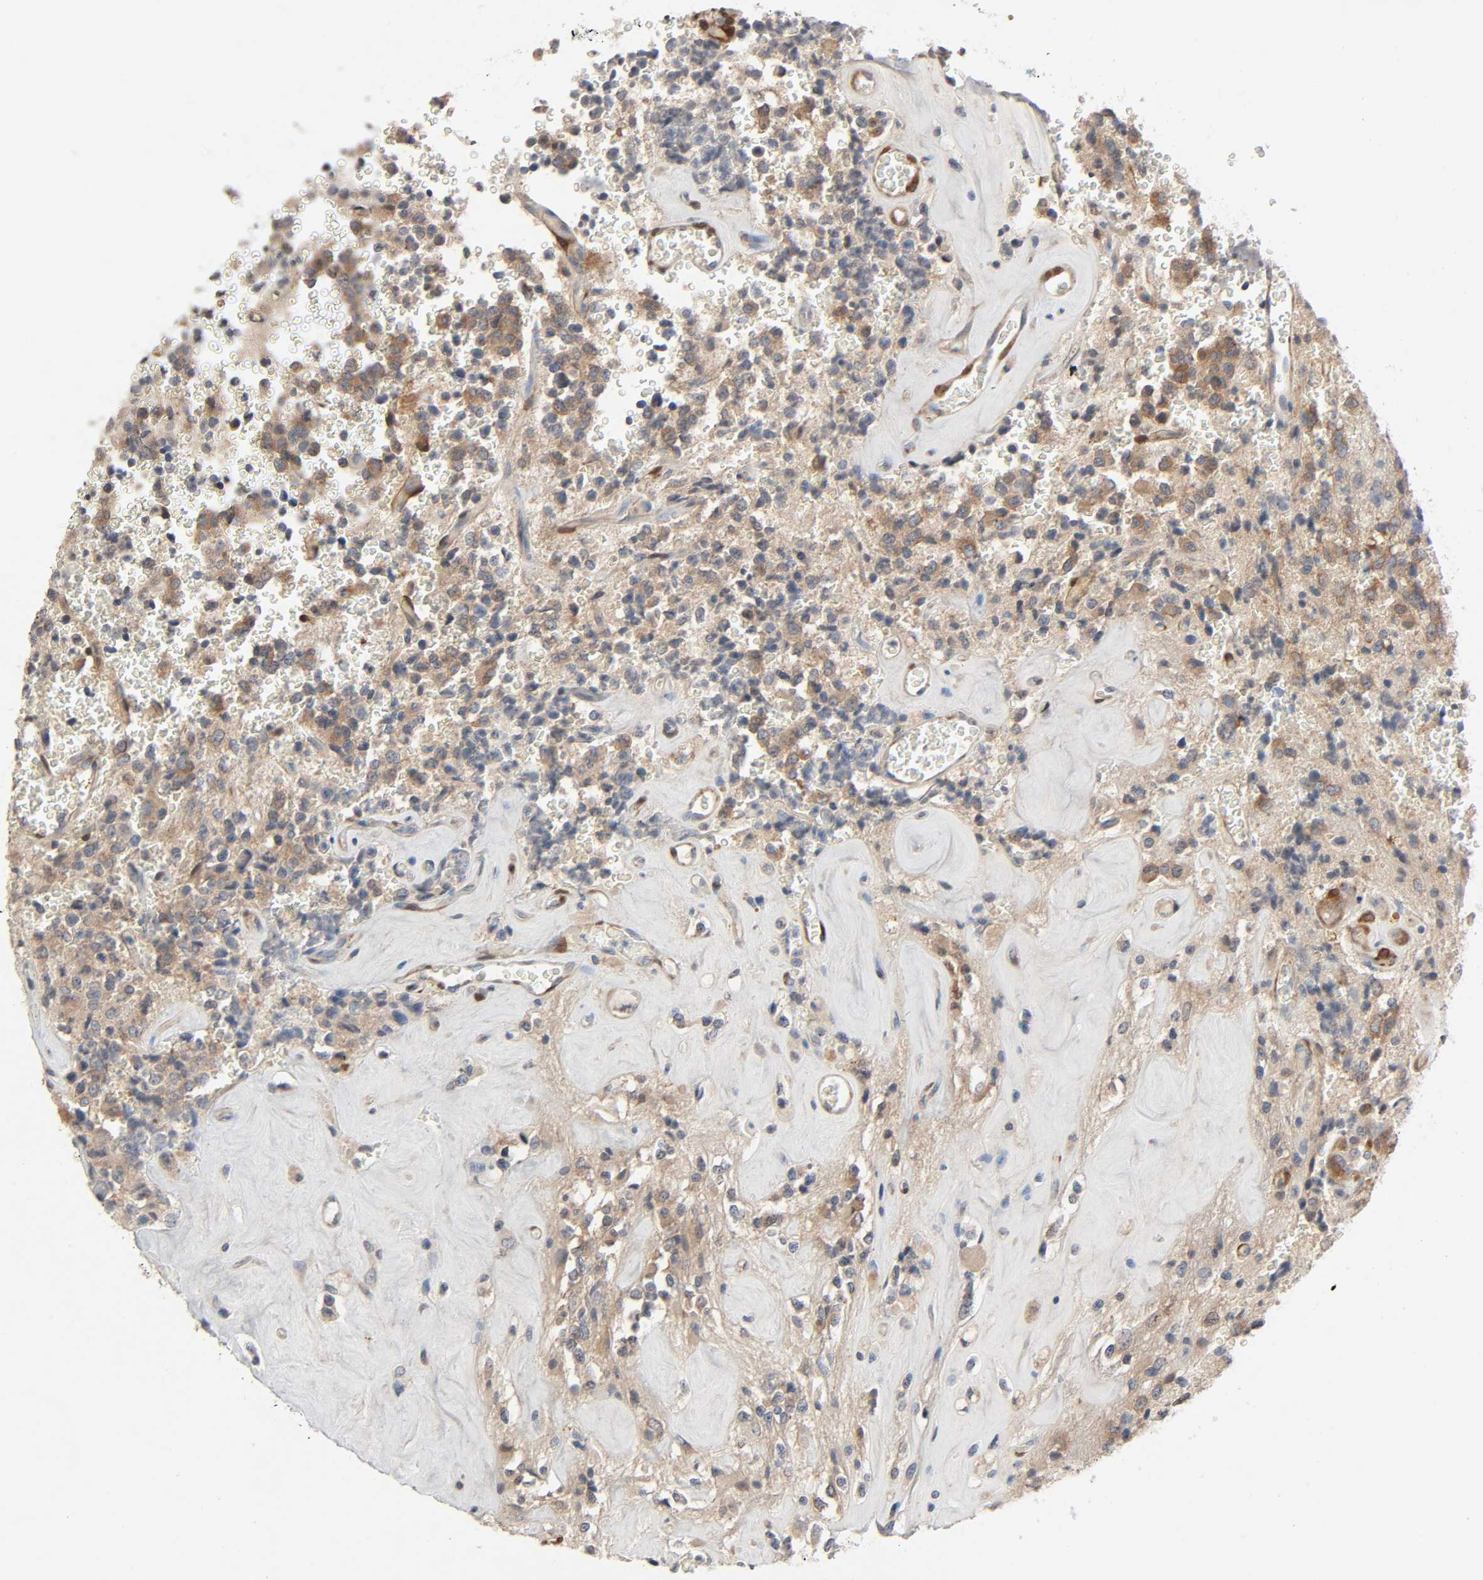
{"staining": {"intensity": "weak", "quantity": ">75%", "location": "cytoplasmic/membranous"}, "tissue": "glioma", "cell_type": "Tumor cells", "image_type": "cancer", "snomed": [{"axis": "morphology", "description": "Glioma, malignant, High grade"}, {"axis": "topography", "description": "pancreas cauda"}], "caption": "High-power microscopy captured an IHC histopathology image of malignant high-grade glioma, revealing weak cytoplasmic/membranous positivity in about >75% of tumor cells. (DAB = brown stain, brightfield microscopy at high magnification).", "gene": "PTK2", "patient": {"sex": "male", "age": 60}}